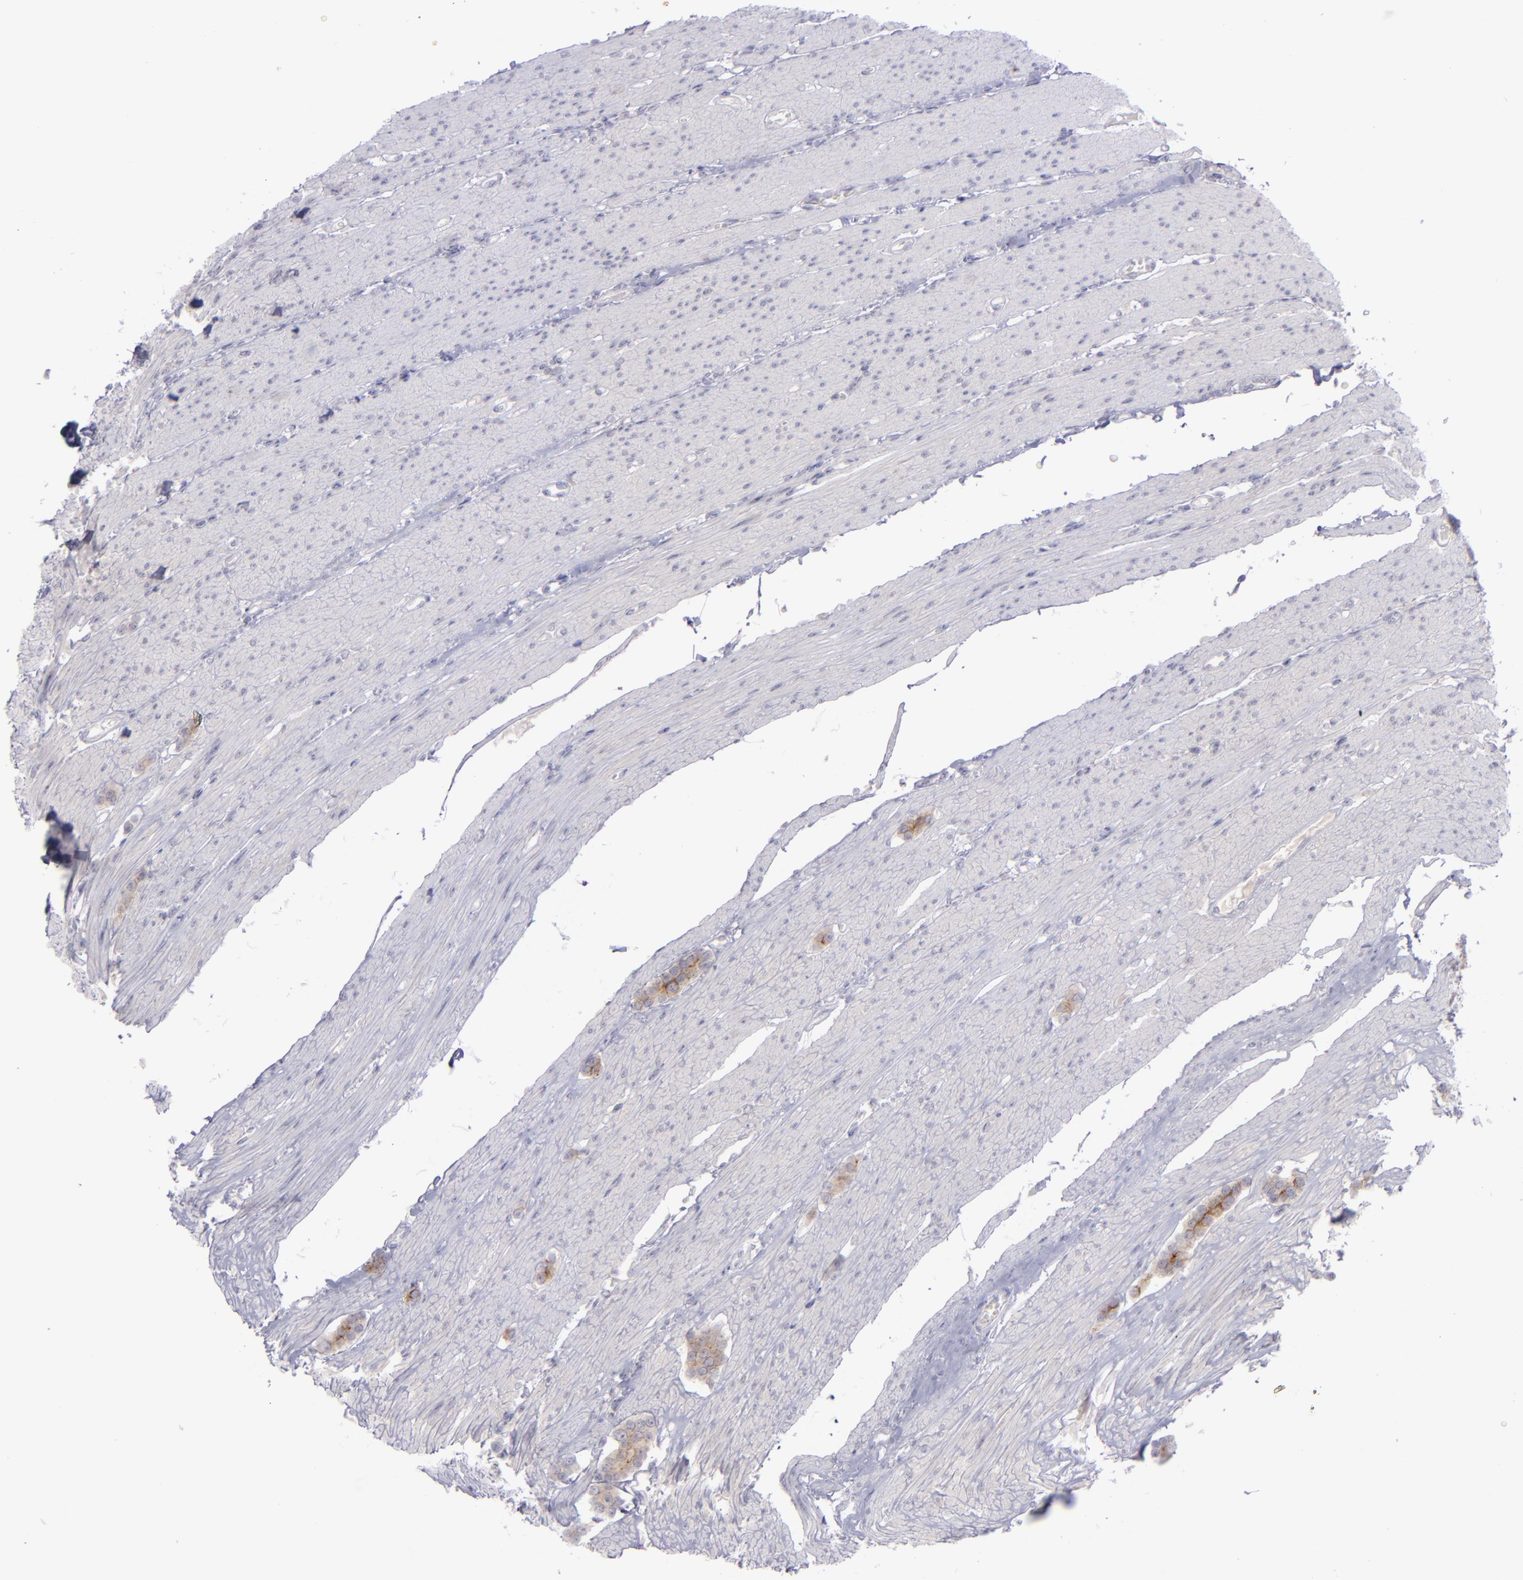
{"staining": {"intensity": "weak", "quantity": "25%-75%", "location": "cytoplasmic/membranous"}, "tissue": "carcinoid", "cell_type": "Tumor cells", "image_type": "cancer", "snomed": [{"axis": "morphology", "description": "Carcinoid, malignant, NOS"}, {"axis": "topography", "description": "Small intestine"}], "caption": "Protein staining by immunohistochemistry (IHC) shows weak cytoplasmic/membranous staining in approximately 25%-75% of tumor cells in malignant carcinoid.", "gene": "EVPL", "patient": {"sex": "male", "age": 60}}